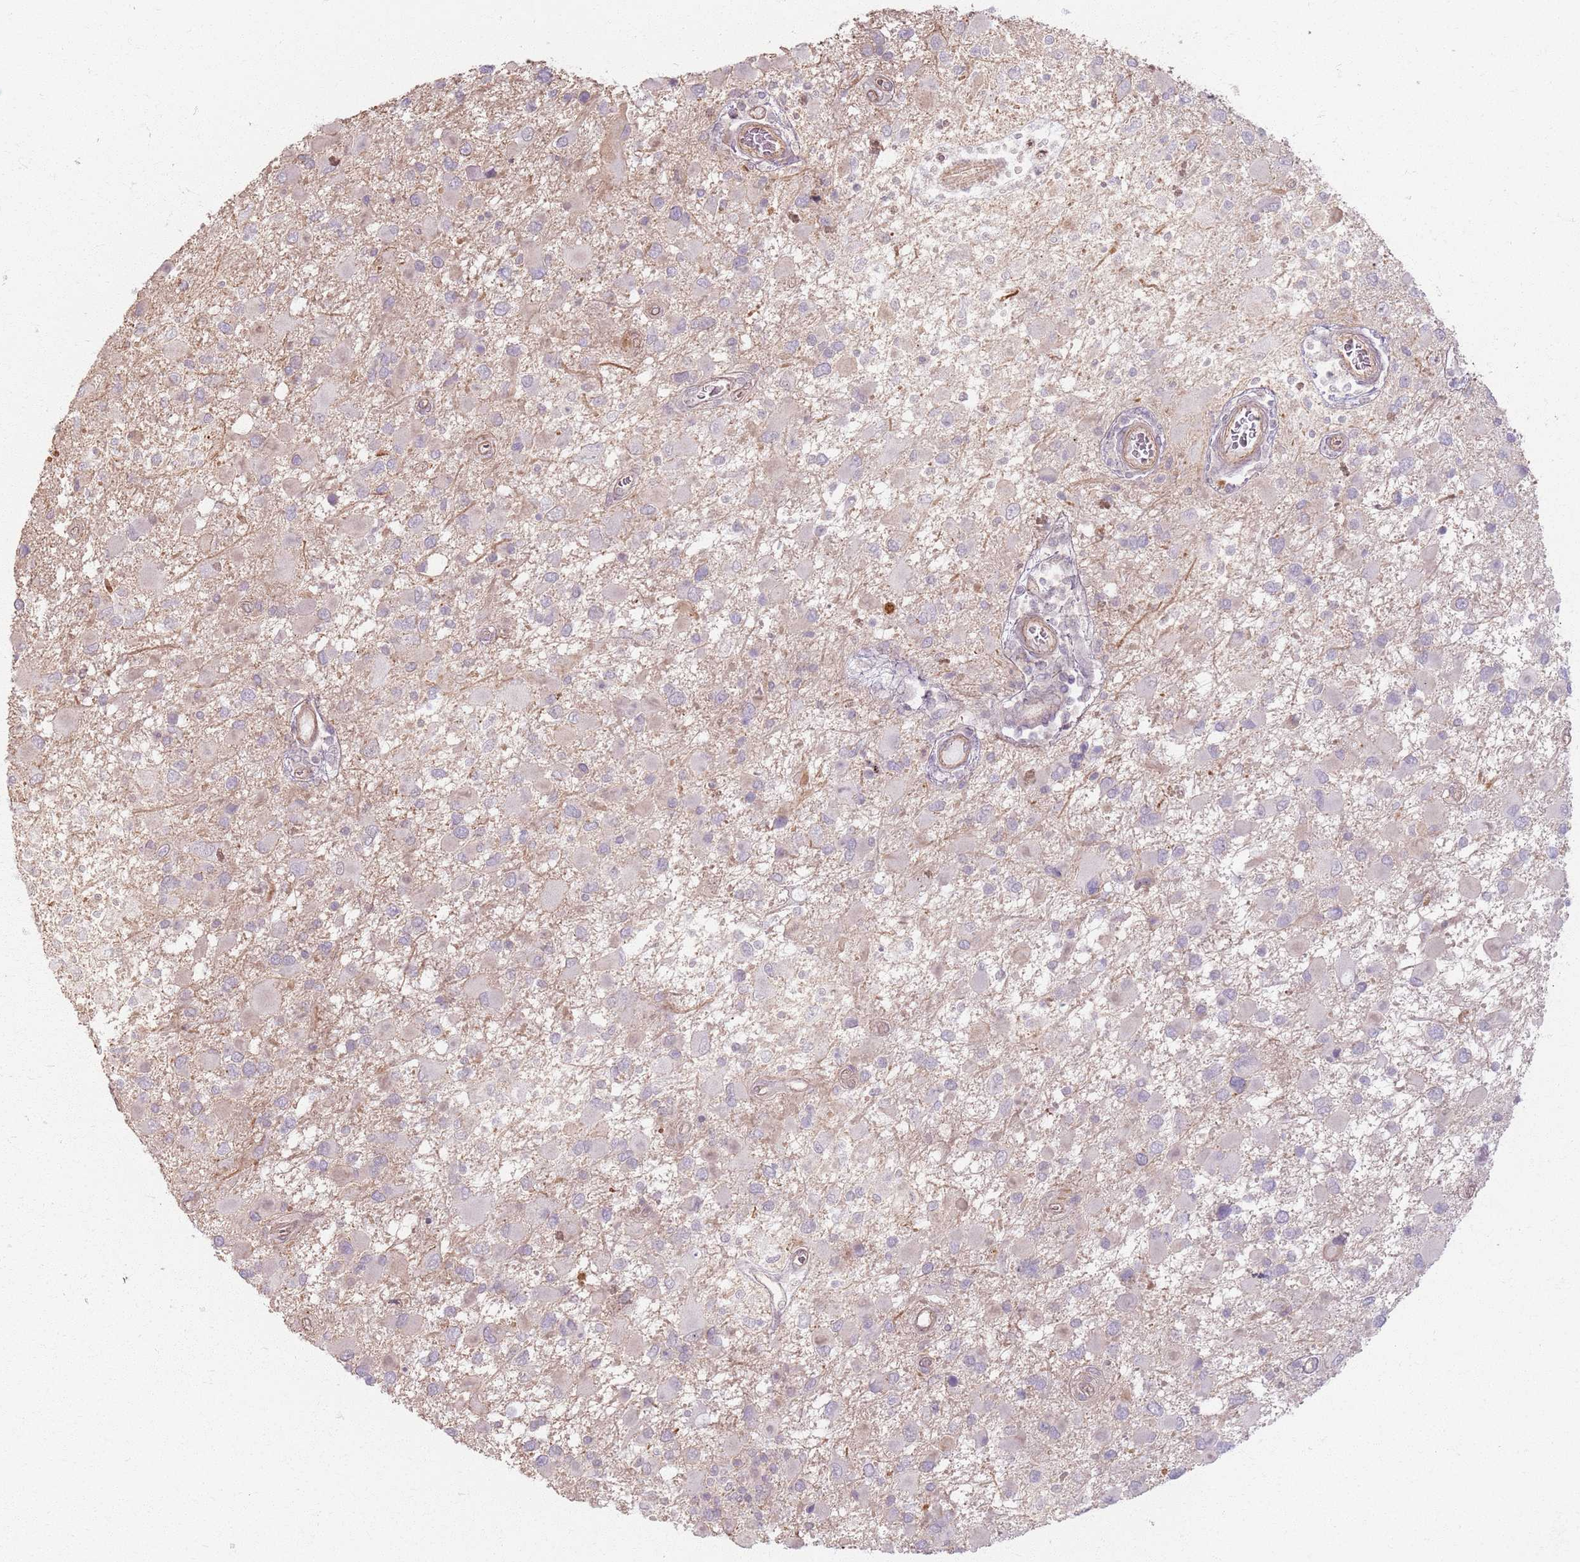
{"staining": {"intensity": "negative", "quantity": "none", "location": "none"}, "tissue": "glioma", "cell_type": "Tumor cells", "image_type": "cancer", "snomed": [{"axis": "morphology", "description": "Glioma, malignant, High grade"}, {"axis": "topography", "description": "Brain"}], "caption": "A micrograph of human glioma is negative for staining in tumor cells.", "gene": "KCNA5", "patient": {"sex": "male", "age": 53}}